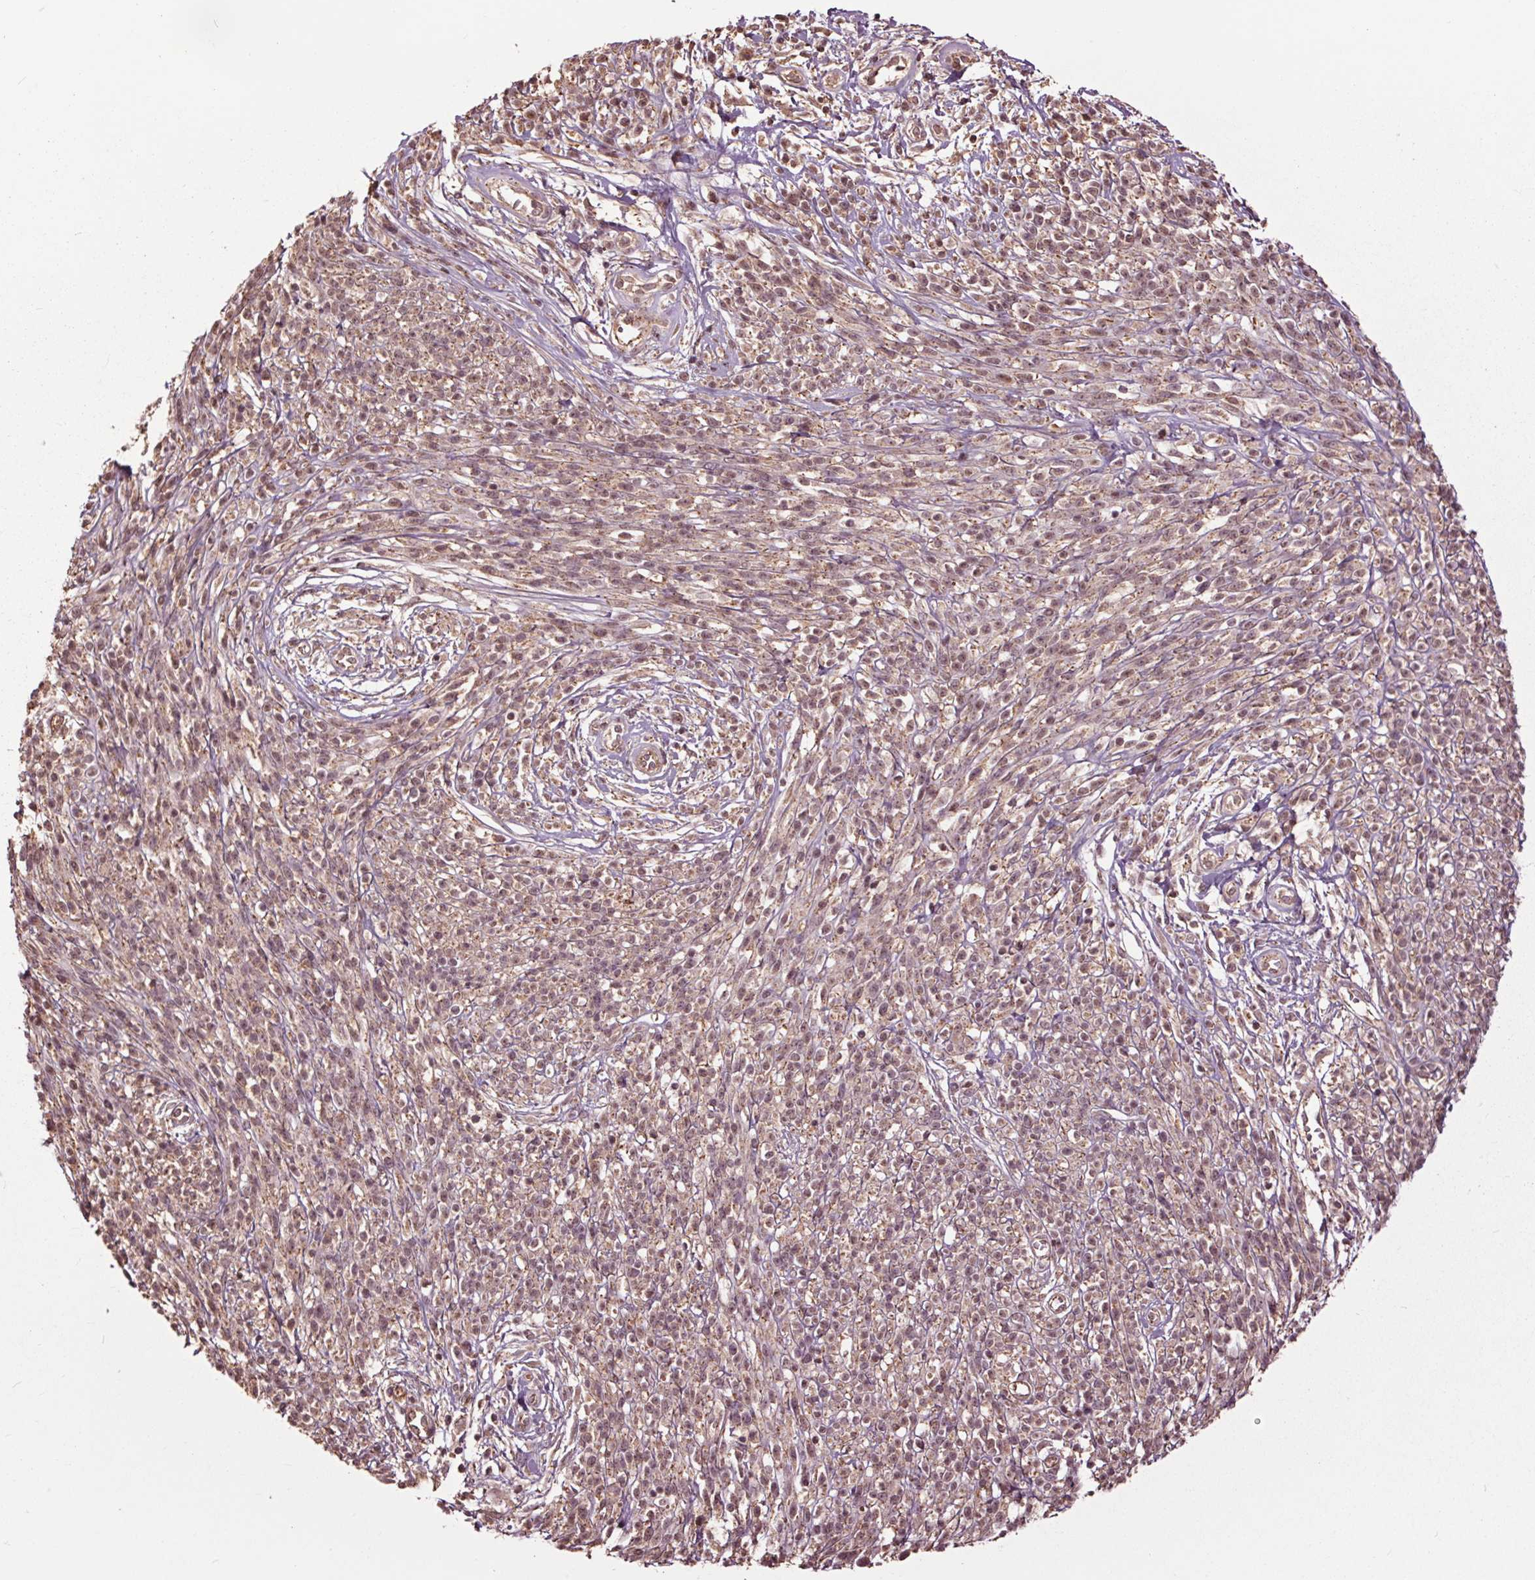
{"staining": {"intensity": "weak", "quantity": ">75%", "location": "cytoplasmic/membranous,nuclear"}, "tissue": "melanoma", "cell_type": "Tumor cells", "image_type": "cancer", "snomed": [{"axis": "morphology", "description": "Malignant melanoma, NOS"}, {"axis": "topography", "description": "Skin"}, {"axis": "topography", "description": "Skin of trunk"}], "caption": "A brown stain shows weak cytoplasmic/membranous and nuclear staining of a protein in human malignant melanoma tumor cells. The staining is performed using DAB (3,3'-diaminobenzidine) brown chromogen to label protein expression. The nuclei are counter-stained blue using hematoxylin.", "gene": "CEP95", "patient": {"sex": "male", "age": 74}}